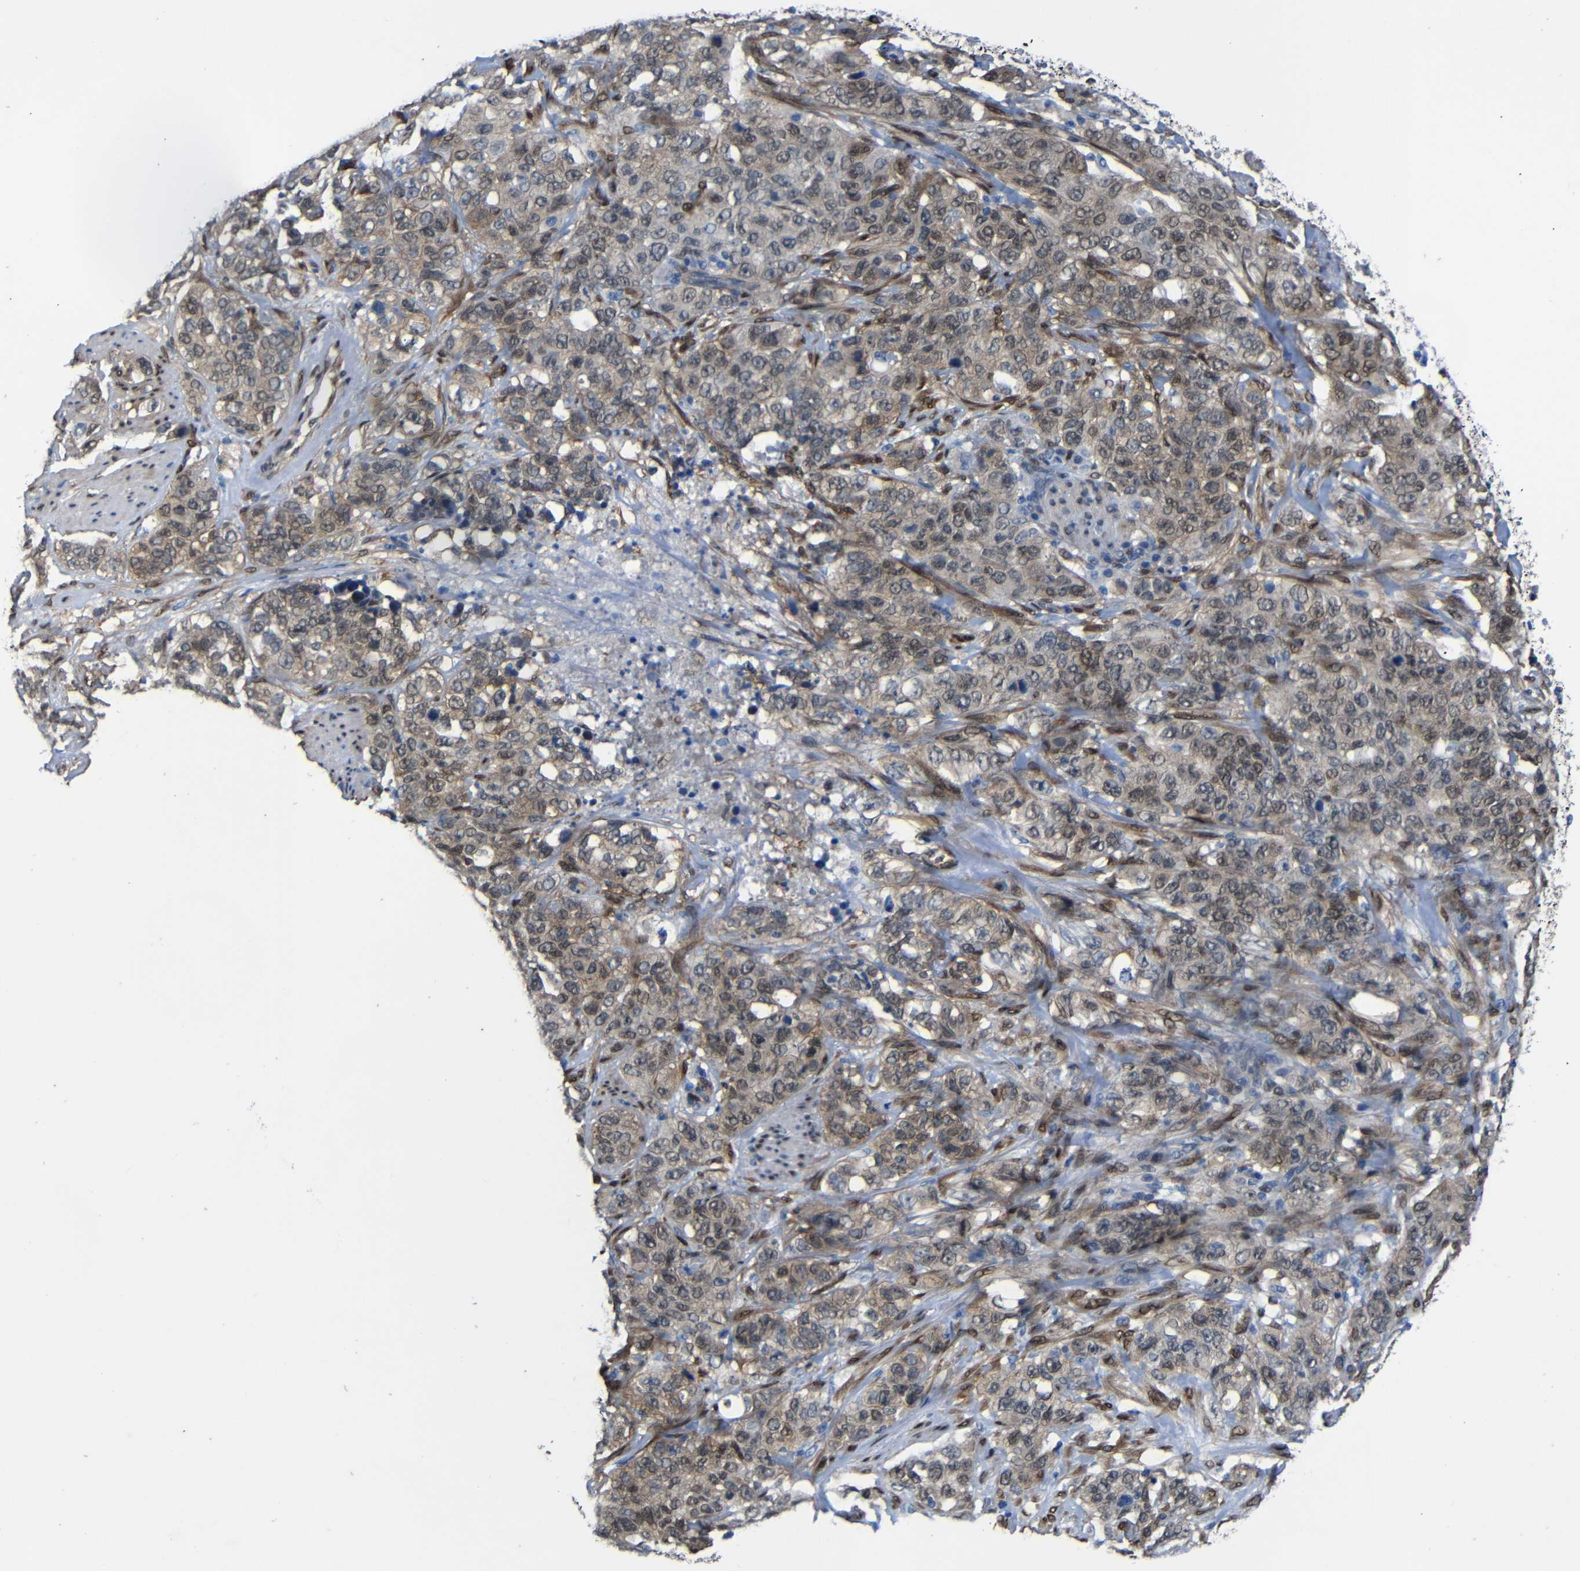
{"staining": {"intensity": "weak", "quantity": ">75%", "location": "cytoplasmic/membranous,nuclear"}, "tissue": "stomach cancer", "cell_type": "Tumor cells", "image_type": "cancer", "snomed": [{"axis": "morphology", "description": "Adenocarcinoma, NOS"}, {"axis": "topography", "description": "Stomach"}], "caption": "Weak cytoplasmic/membranous and nuclear protein staining is present in about >75% of tumor cells in stomach cancer (adenocarcinoma). (brown staining indicates protein expression, while blue staining denotes nuclei).", "gene": "YAP1", "patient": {"sex": "male", "age": 48}}